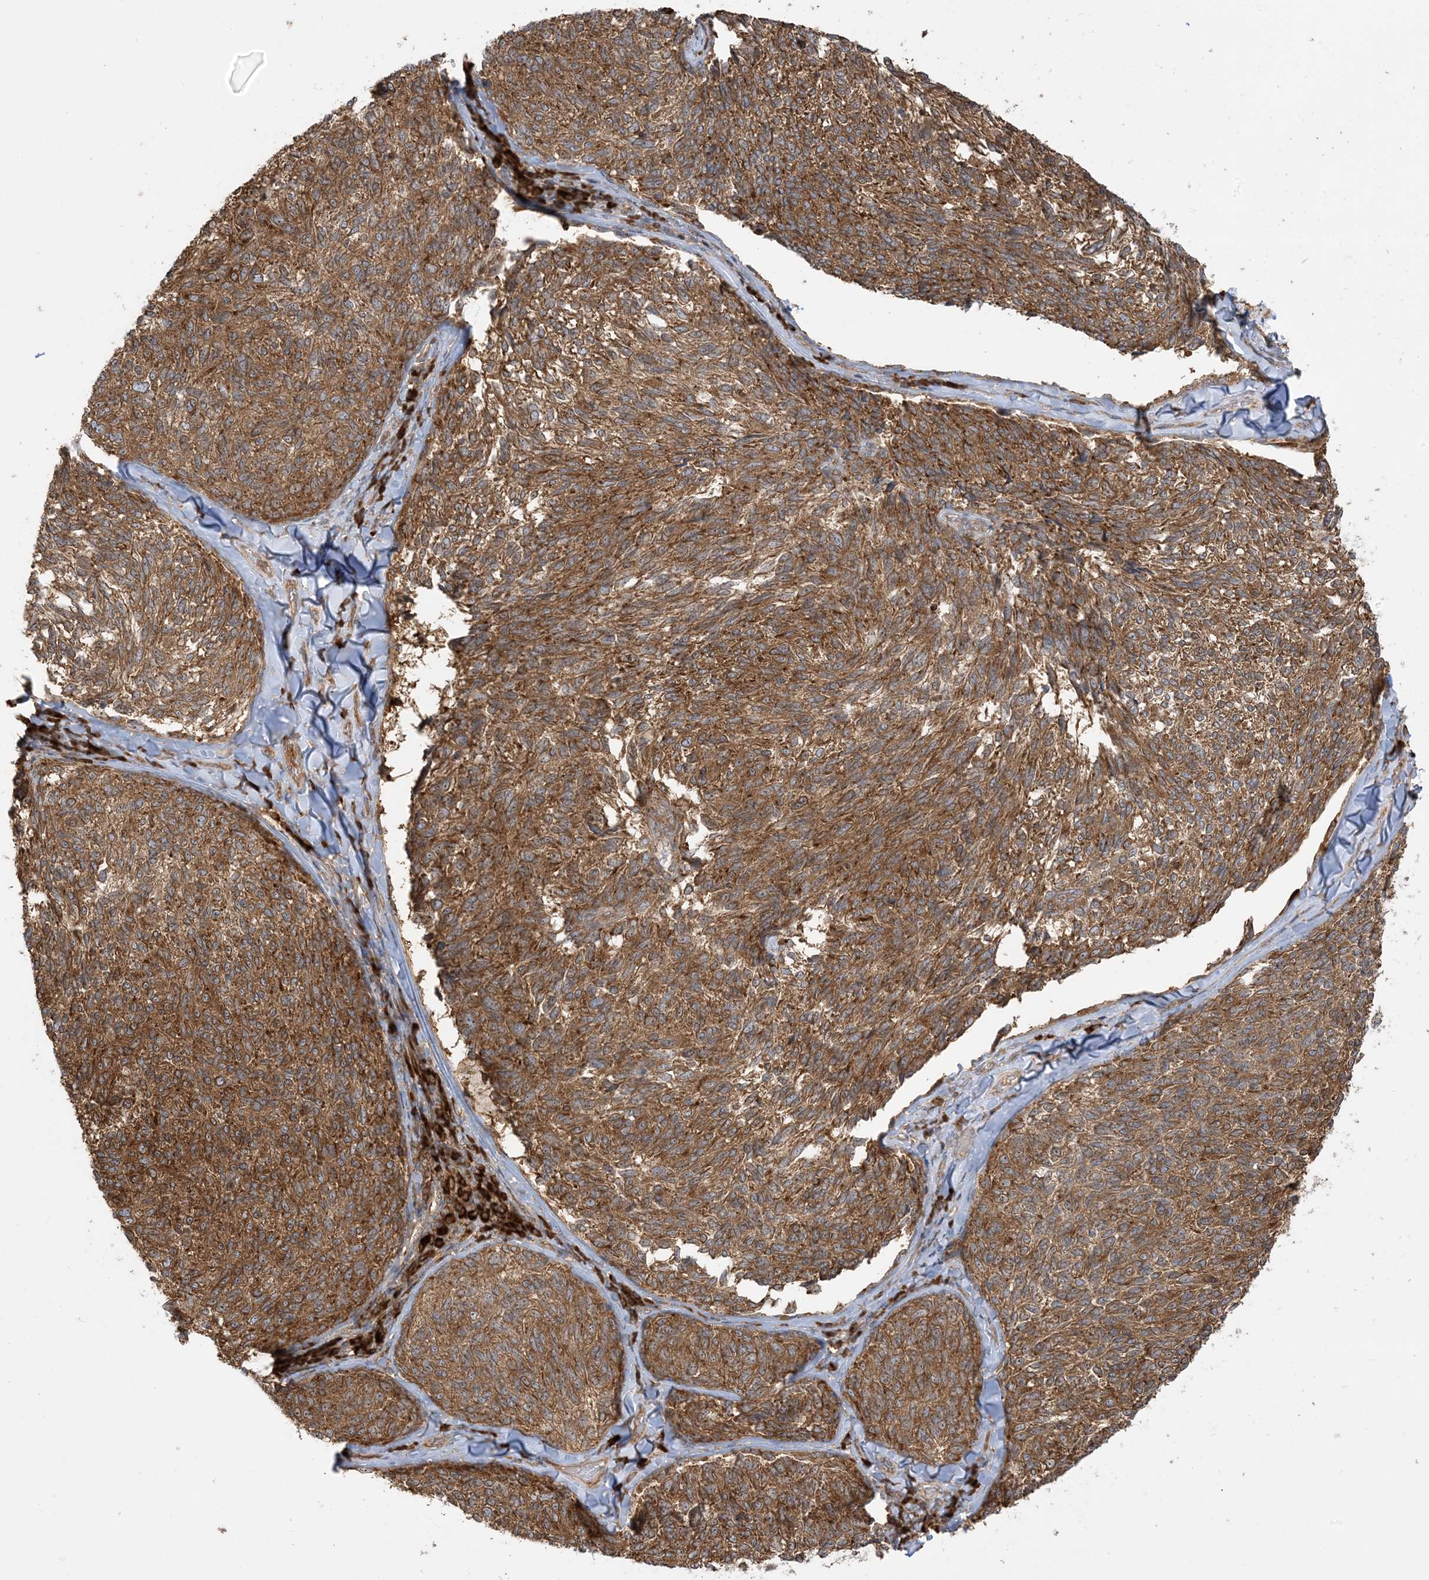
{"staining": {"intensity": "strong", "quantity": ">75%", "location": "cytoplasmic/membranous,nuclear"}, "tissue": "melanoma", "cell_type": "Tumor cells", "image_type": "cancer", "snomed": [{"axis": "morphology", "description": "Malignant melanoma, NOS"}, {"axis": "topography", "description": "Skin"}], "caption": "Protein staining of malignant melanoma tissue displays strong cytoplasmic/membranous and nuclear expression in about >75% of tumor cells. (IHC, brightfield microscopy, high magnification).", "gene": "SRP72", "patient": {"sex": "female", "age": 73}}